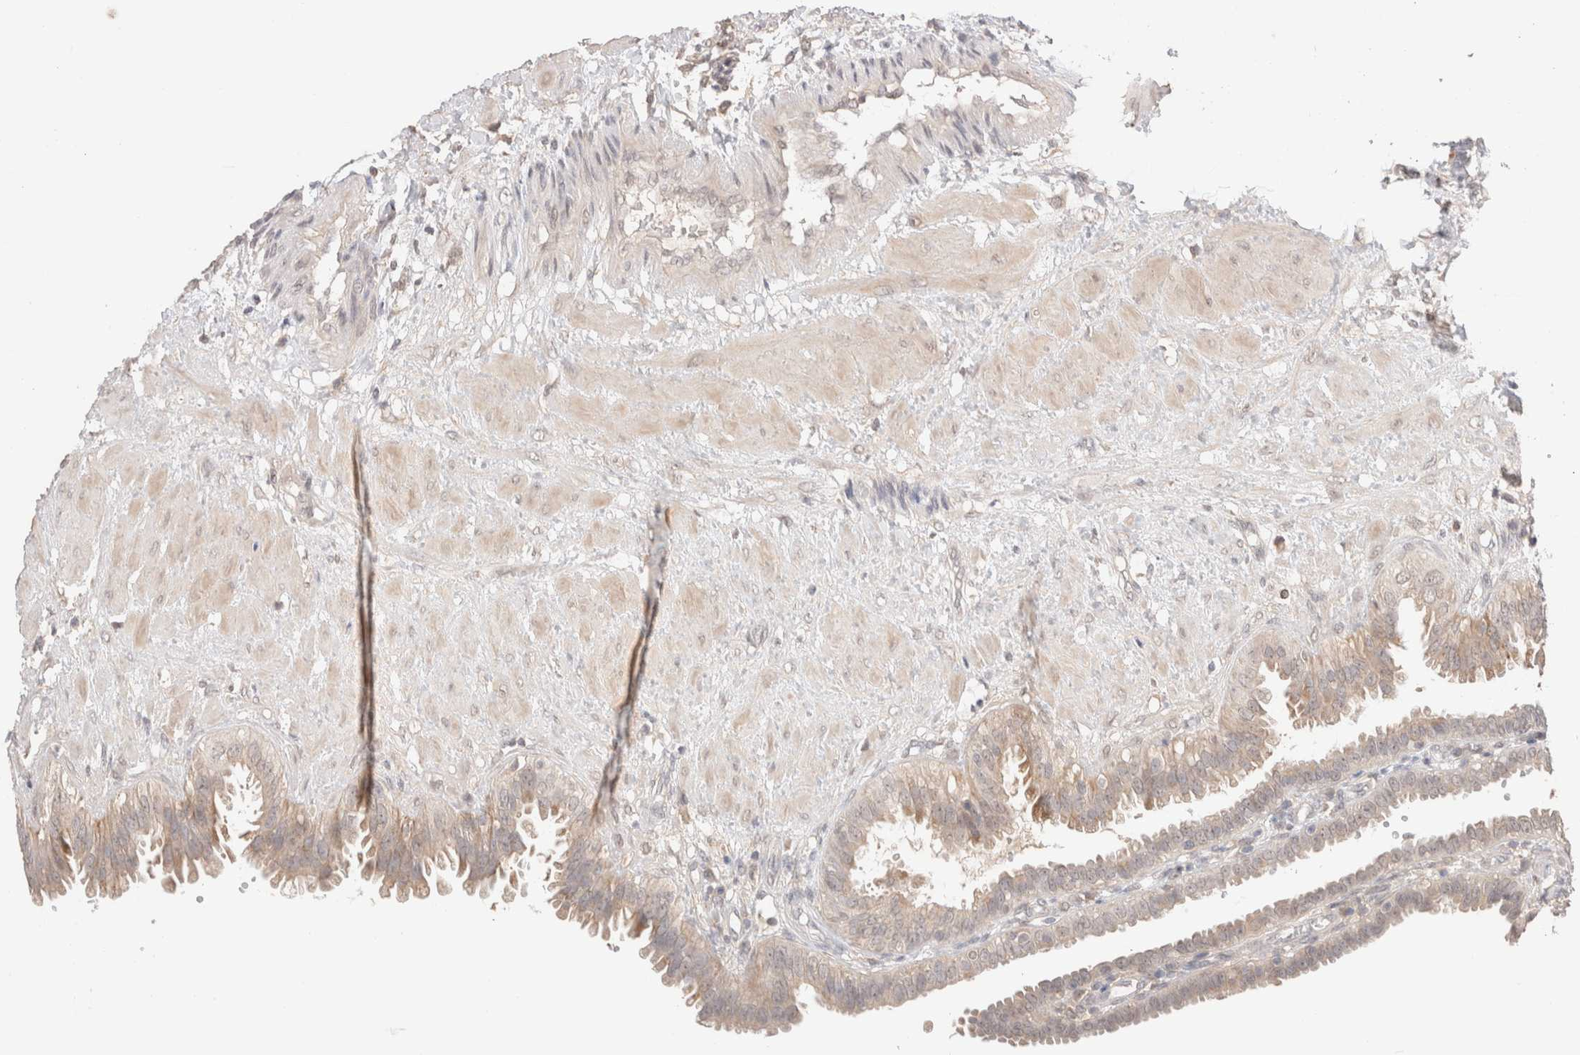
{"staining": {"intensity": "weak", "quantity": "25%-75%", "location": "cytoplasmic/membranous"}, "tissue": "fallopian tube", "cell_type": "Glandular cells", "image_type": "normal", "snomed": [{"axis": "morphology", "description": "Normal tissue, NOS"}, {"axis": "topography", "description": "Fallopian tube"}, {"axis": "topography", "description": "Placenta"}], "caption": "An immunohistochemistry (IHC) image of normal tissue is shown. Protein staining in brown labels weak cytoplasmic/membranous positivity in fallopian tube within glandular cells.", "gene": "TRIM41", "patient": {"sex": "female", "age": 34}}